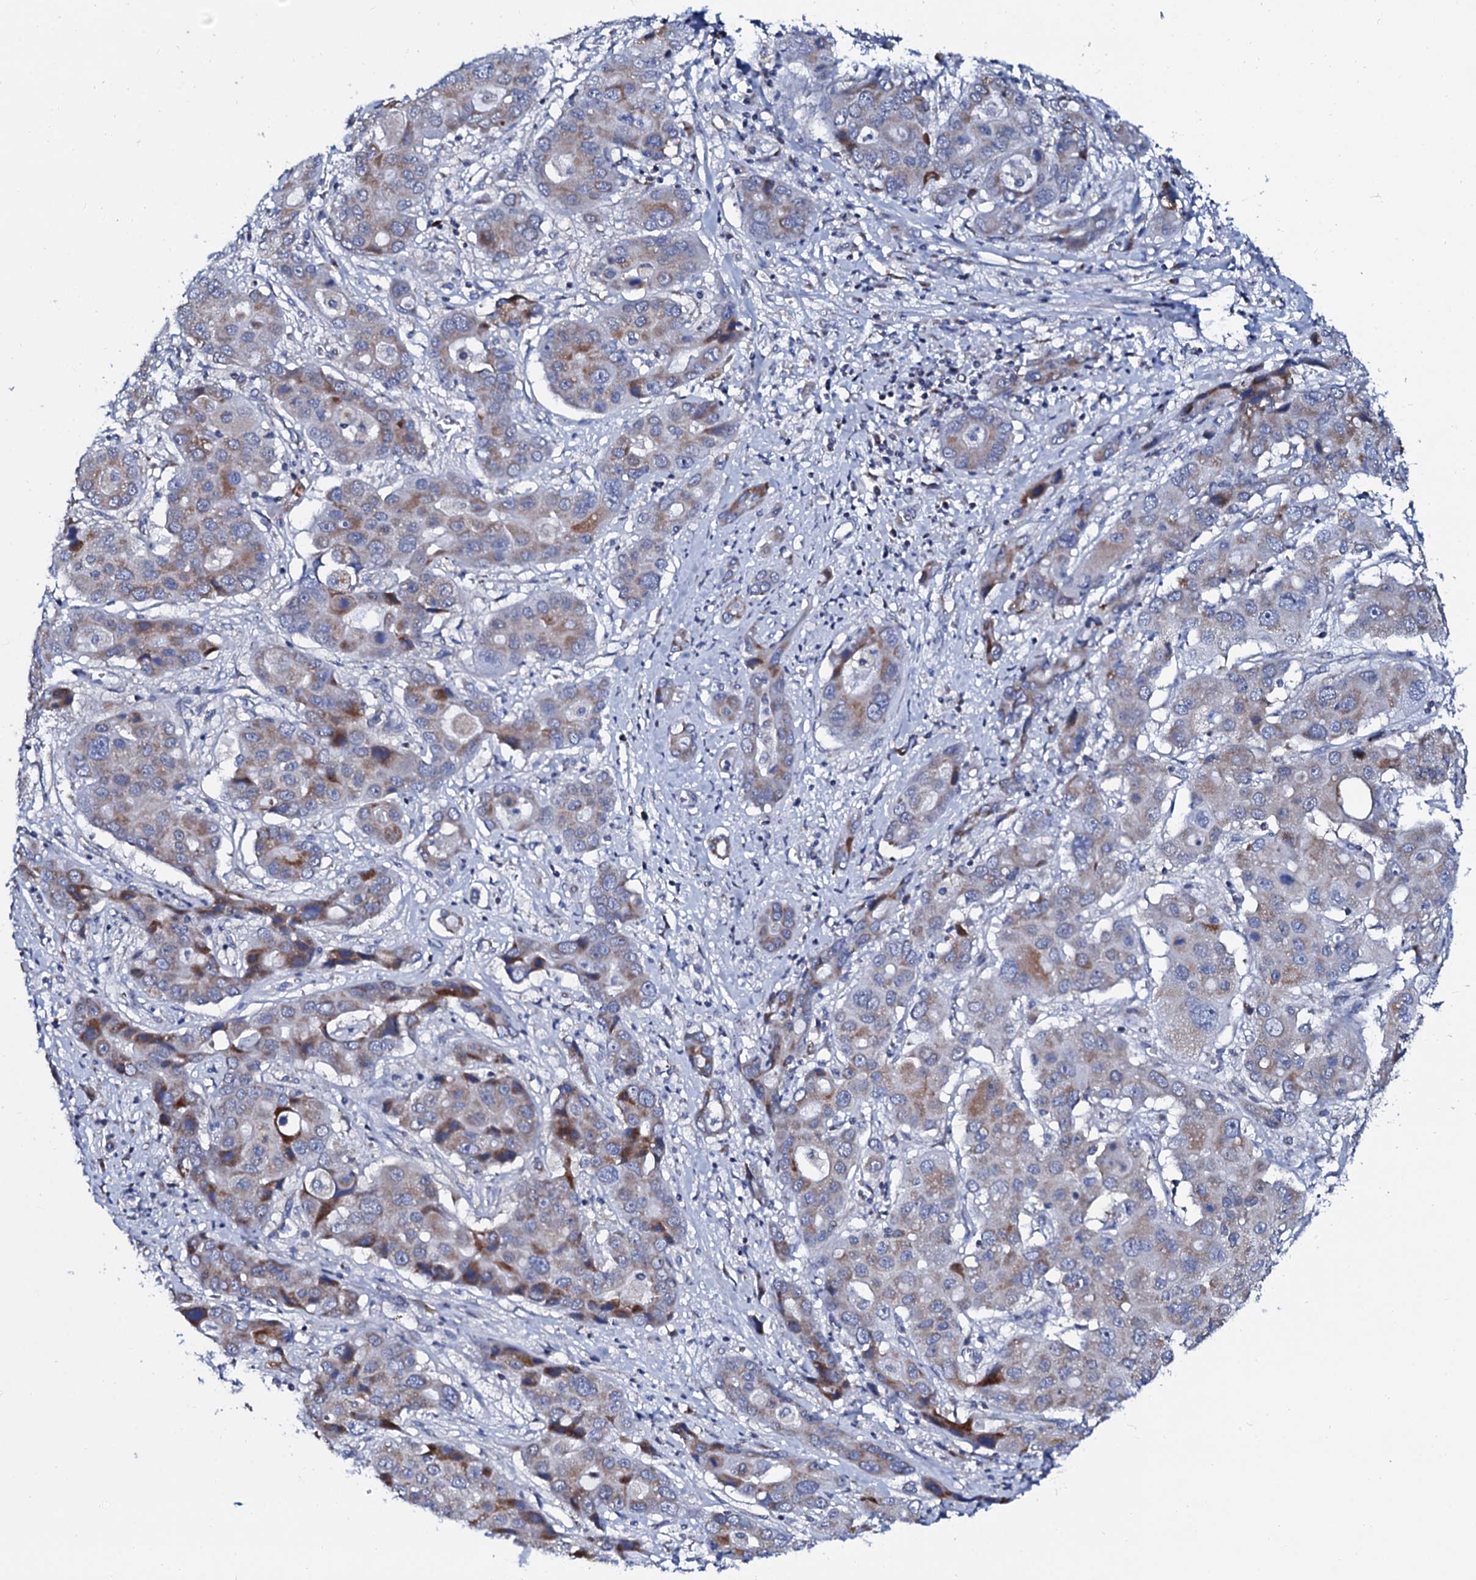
{"staining": {"intensity": "moderate", "quantity": "<25%", "location": "cytoplasmic/membranous"}, "tissue": "liver cancer", "cell_type": "Tumor cells", "image_type": "cancer", "snomed": [{"axis": "morphology", "description": "Cholangiocarcinoma"}, {"axis": "topography", "description": "Liver"}], "caption": "This histopathology image exhibits immunohistochemistry (IHC) staining of human liver cholangiocarcinoma, with low moderate cytoplasmic/membranous staining in about <25% of tumor cells.", "gene": "SLC37A4", "patient": {"sex": "male", "age": 67}}